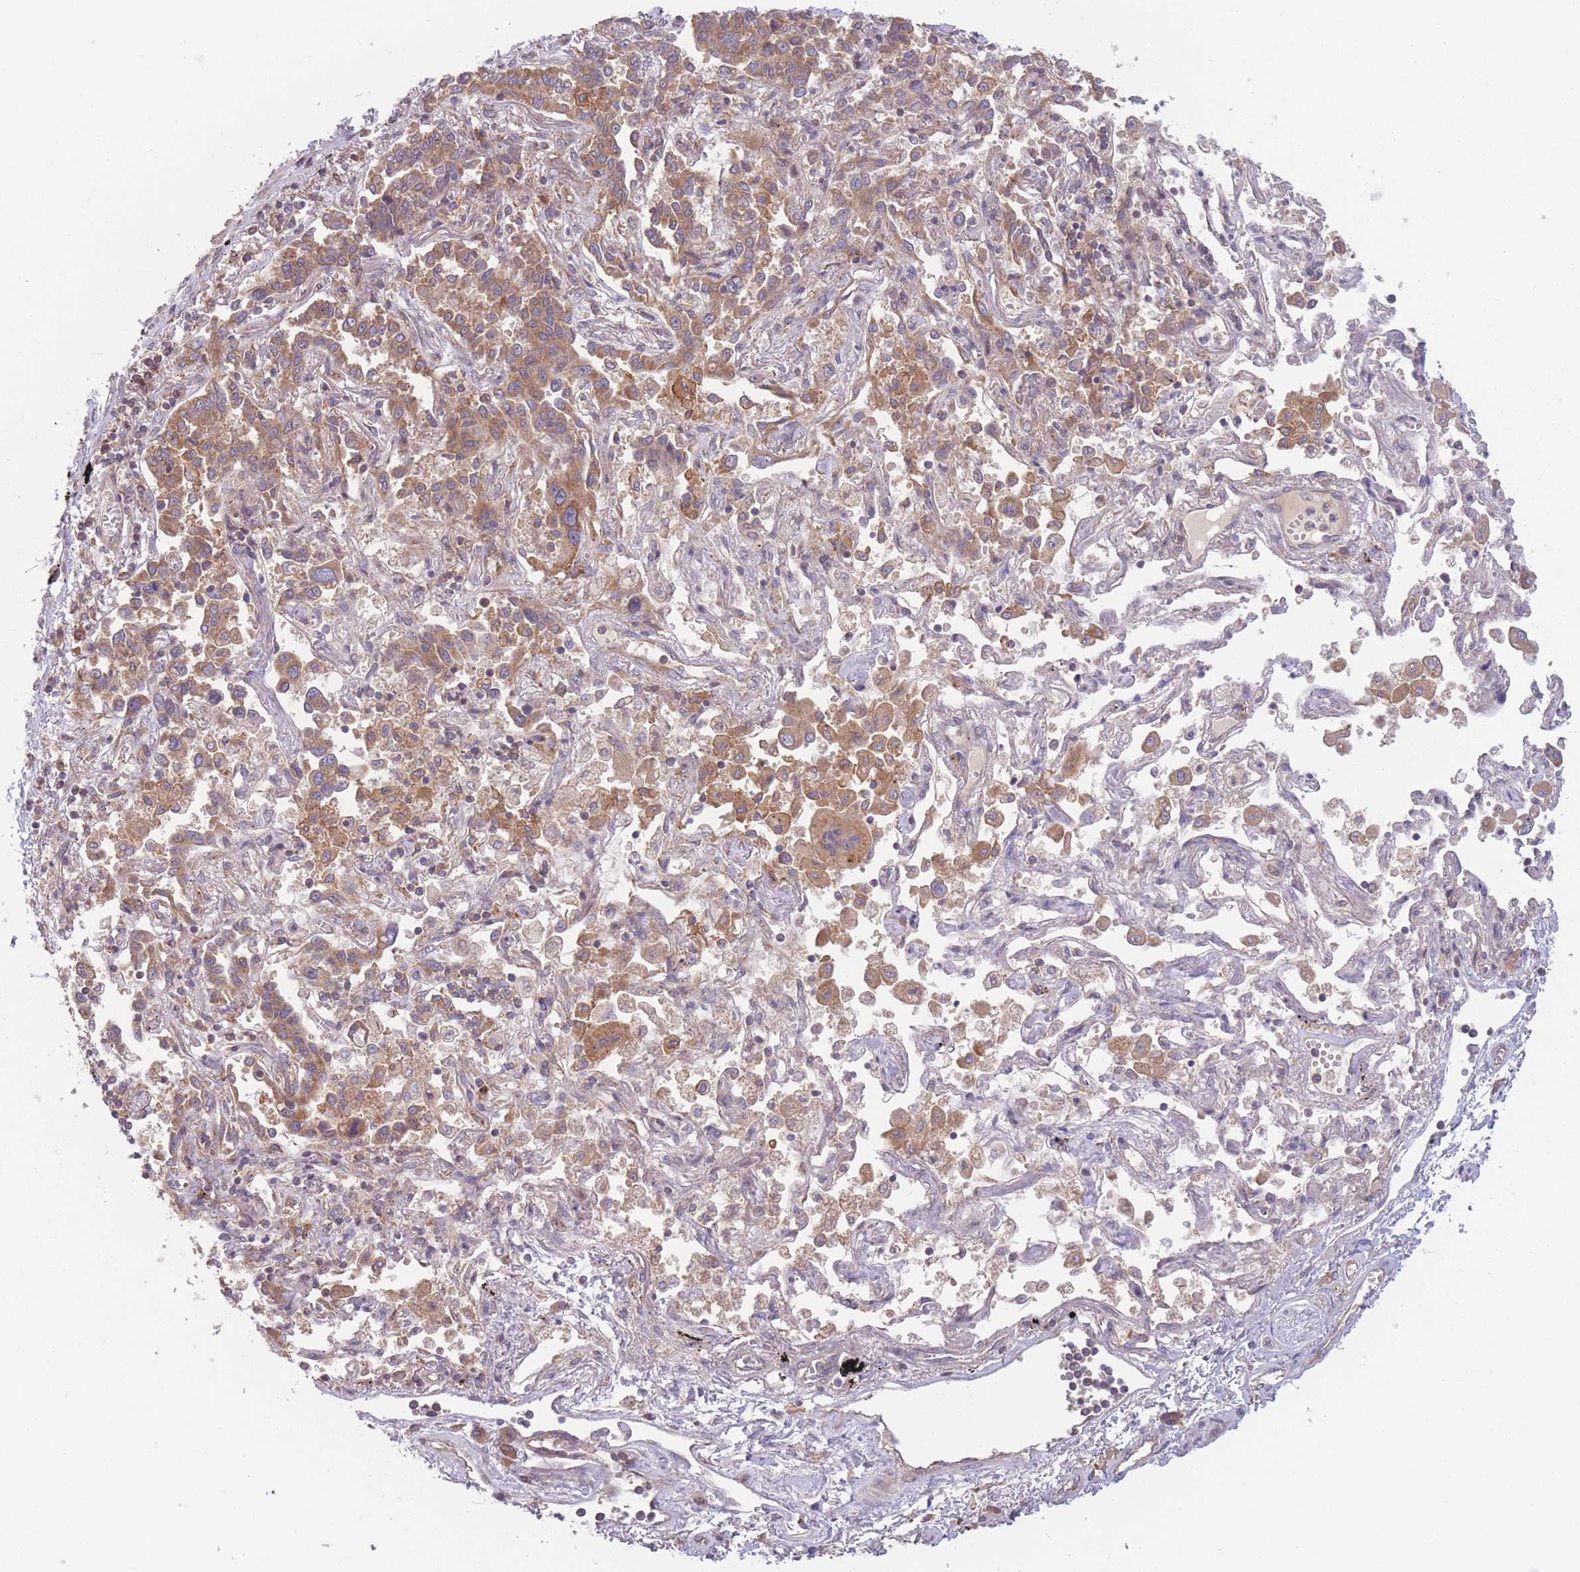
{"staining": {"intensity": "moderate", "quantity": ">75%", "location": "cytoplasmic/membranous"}, "tissue": "lung cancer", "cell_type": "Tumor cells", "image_type": "cancer", "snomed": [{"axis": "morphology", "description": "Adenocarcinoma, NOS"}, {"axis": "topography", "description": "Lung"}], "caption": "Lung adenocarcinoma was stained to show a protein in brown. There is medium levels of moderate cytoplasmic/membranous staining in approximately >75% of tumor cells.", "gene": "WASHC2A", "patient": {"sex": "male", "age": 67}}